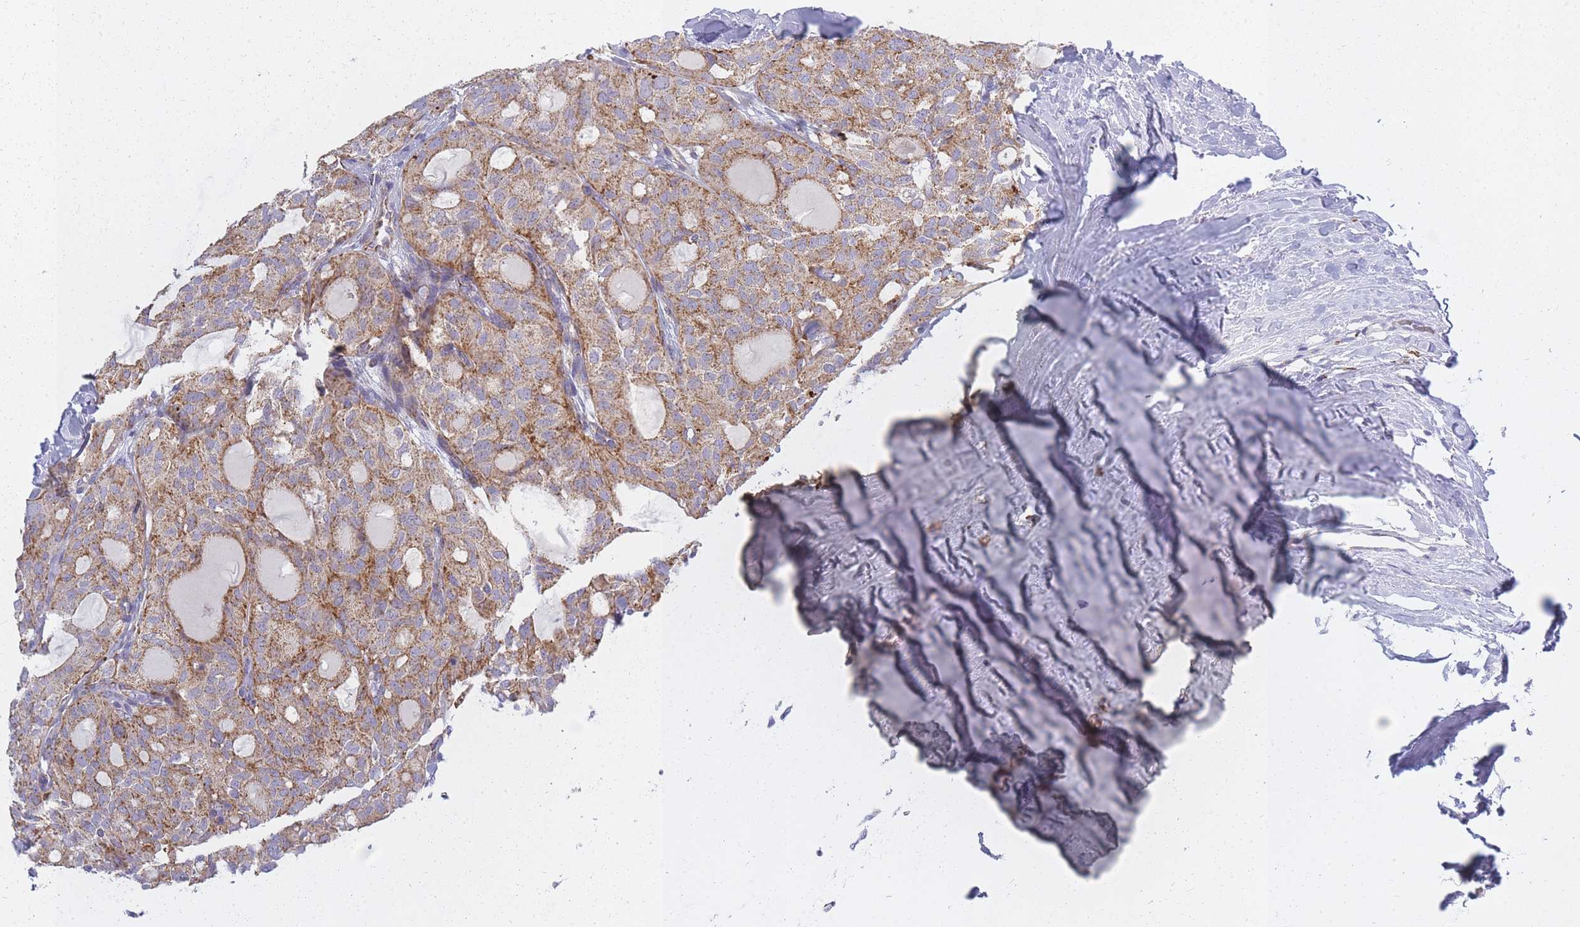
{"staining": {"intensity": "moderate", "quantity": ">75%", "location": "cytoplasmic/membranous"}, "tissue": "thyroid cancer", "cell_type": "Tumor cells", "image_type": "cancer", "snomed": [{"axis": "morphology", "description": "Follicular adenoma carcinoma, NOS"}, {"axis": "topography", "description": "Thyroid gland"}], "caption": "Immunohistochemical staining of human thyroid cancer displays medium levels of moderate cytoplasmic/membranous expression in about >75% of tumor cells.", "gene": "ALKBH4", "patient": {"sex": "male", "age": 75}}